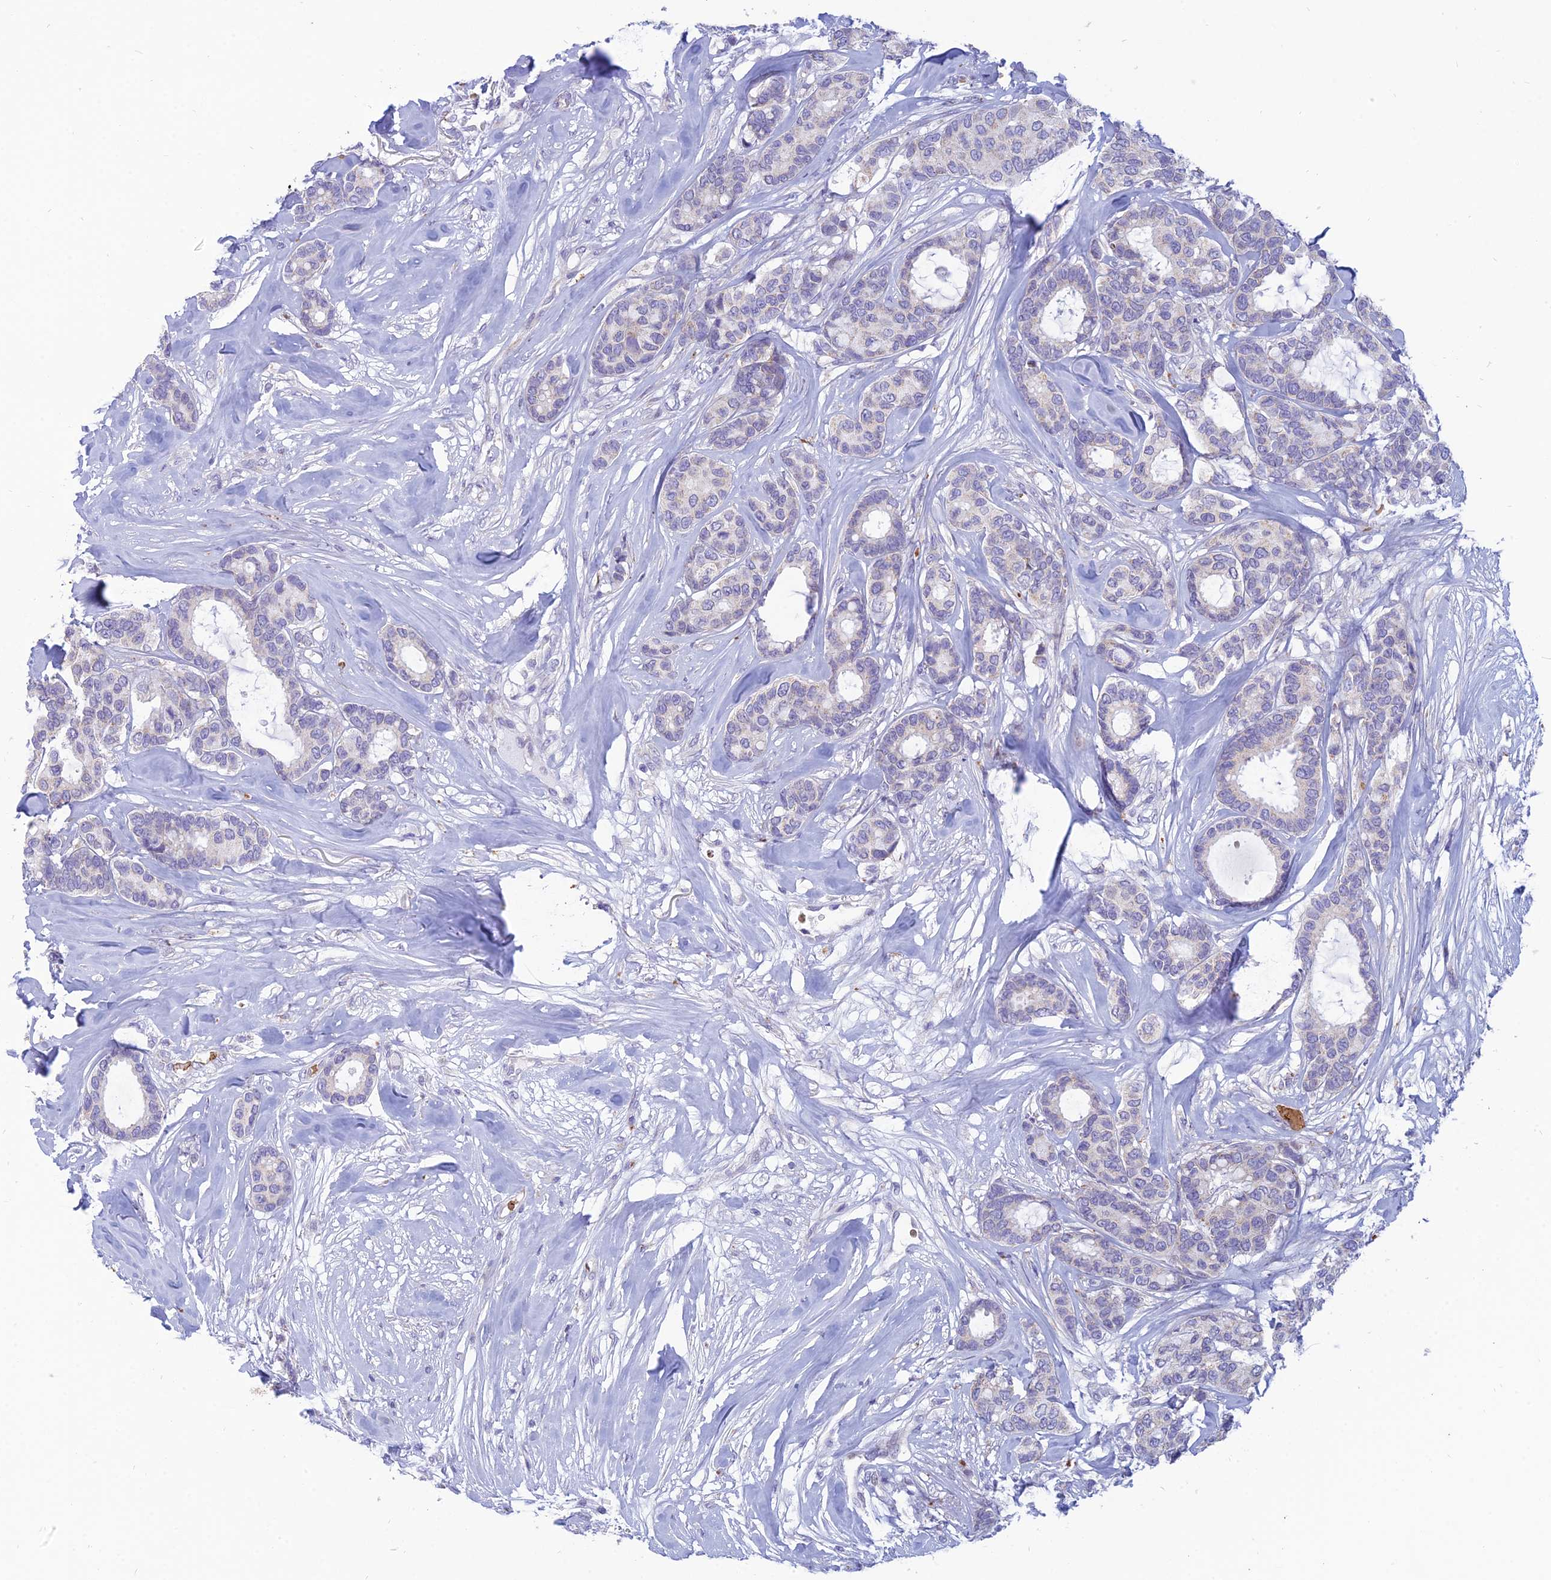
{"staining": {"intensity": "weak", "quantity": "25%-75%", "location": "cytoplasmic/membranous"}, "tissue": "breast cancer", "cell_type": "Tumor cells", "image_type": "cancer", "snomed": [{"axis": "morphology", "description": "Duct carcinoma"}, {"axis": "topography", "description": "Breast"}], "caption": "The immunohistochemical stain shows weak cytoplasmic/membranous positivity in tumor cells of breast cancer (infiltrating ductal carcinoma) tissue. The staining was performed using DAB (3,3'-diaminobenzidine), with brown indicating positive protein expression. Nuclei are stained blue with hematoxylin.", "gene": "HHAT", "patient": {"sex": "female", "age": 87}}